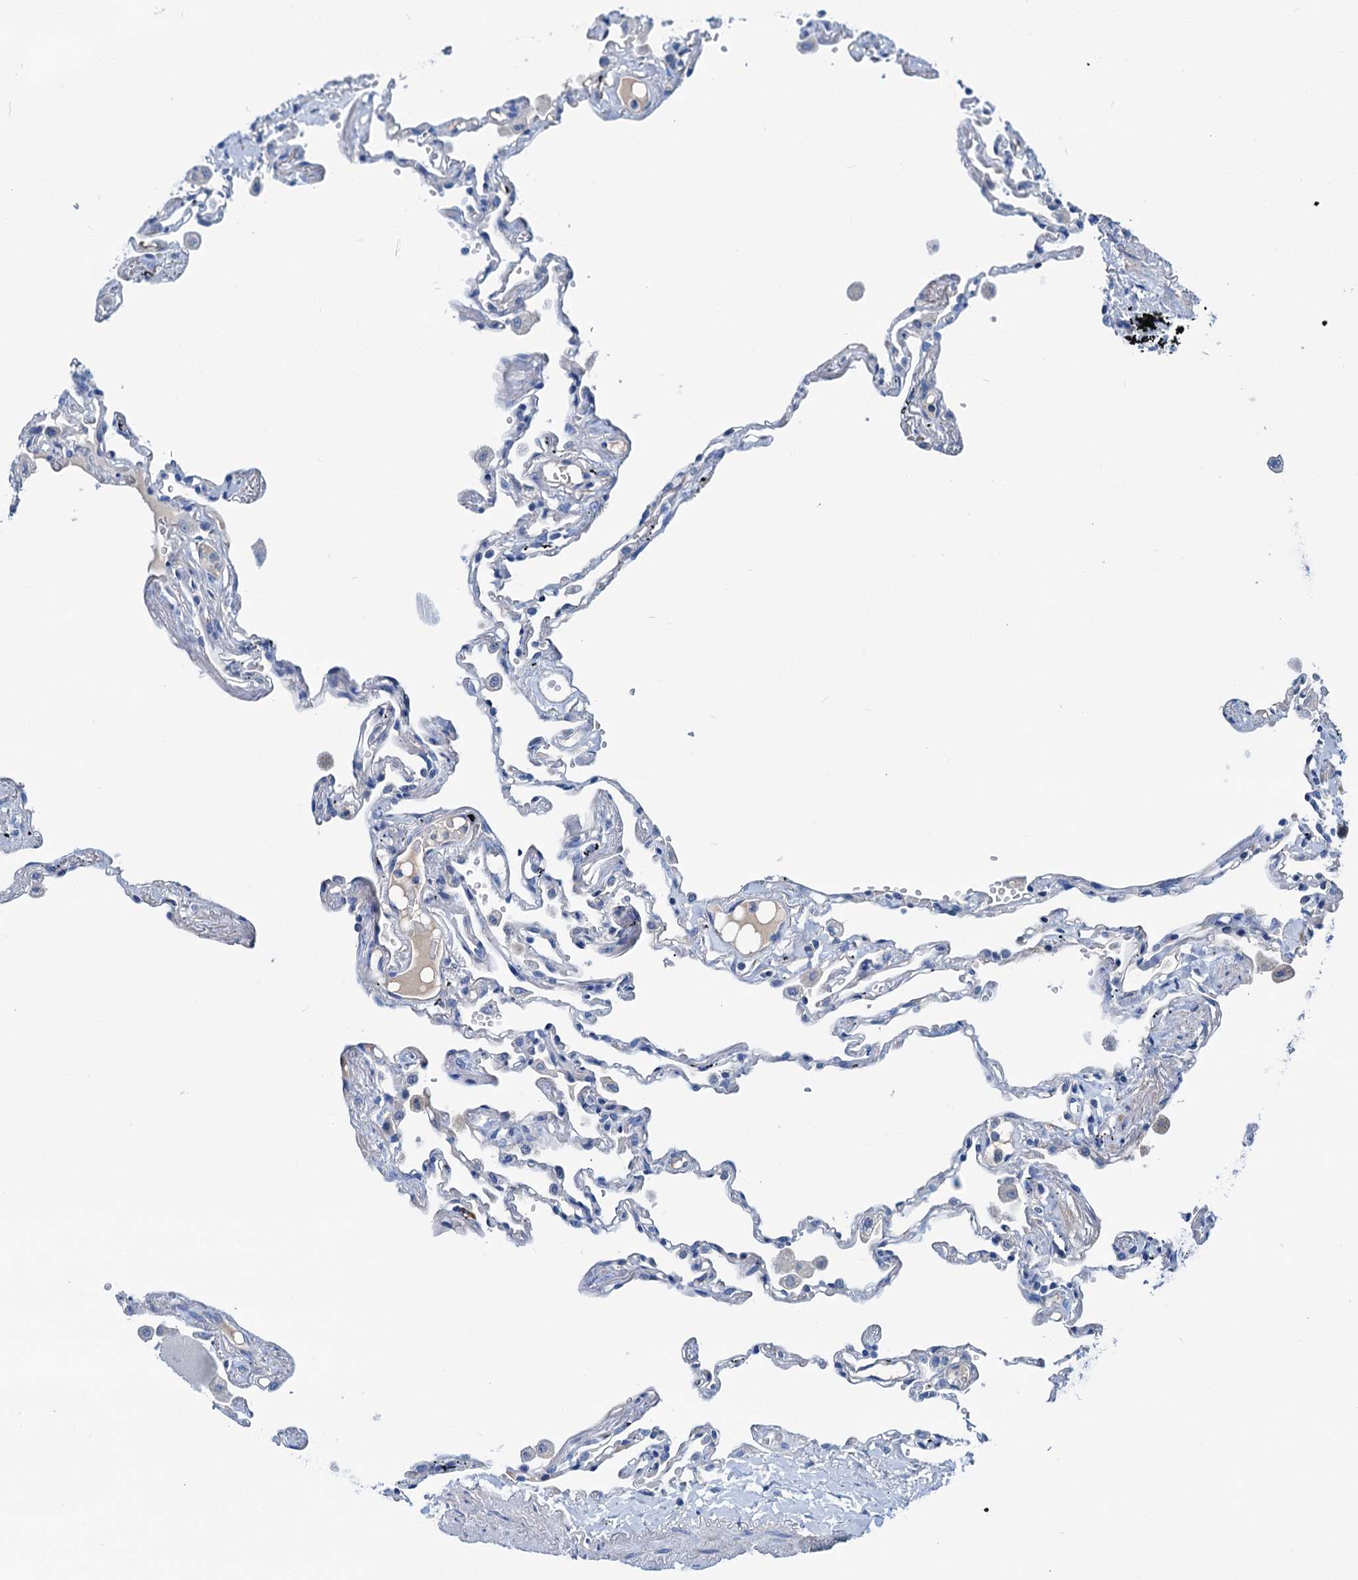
{"staining": {"intensity": "negative", "quantity": "none", "location": "none"}, "tissue": "lung", "cell_type": "Alveolar cells", "image_type": "normal", "snomed": [{"axis": "morphology", "description": "Normal tissue, NOS"}, {"axis": "topography", "description": "Lung"}], "caption": "This is an IHC histopathology image of unremarkable human lung. There is no expression in alveolar cells.", "gene": "KNDC1", "patient": {"sex": "female", "age": 67}}